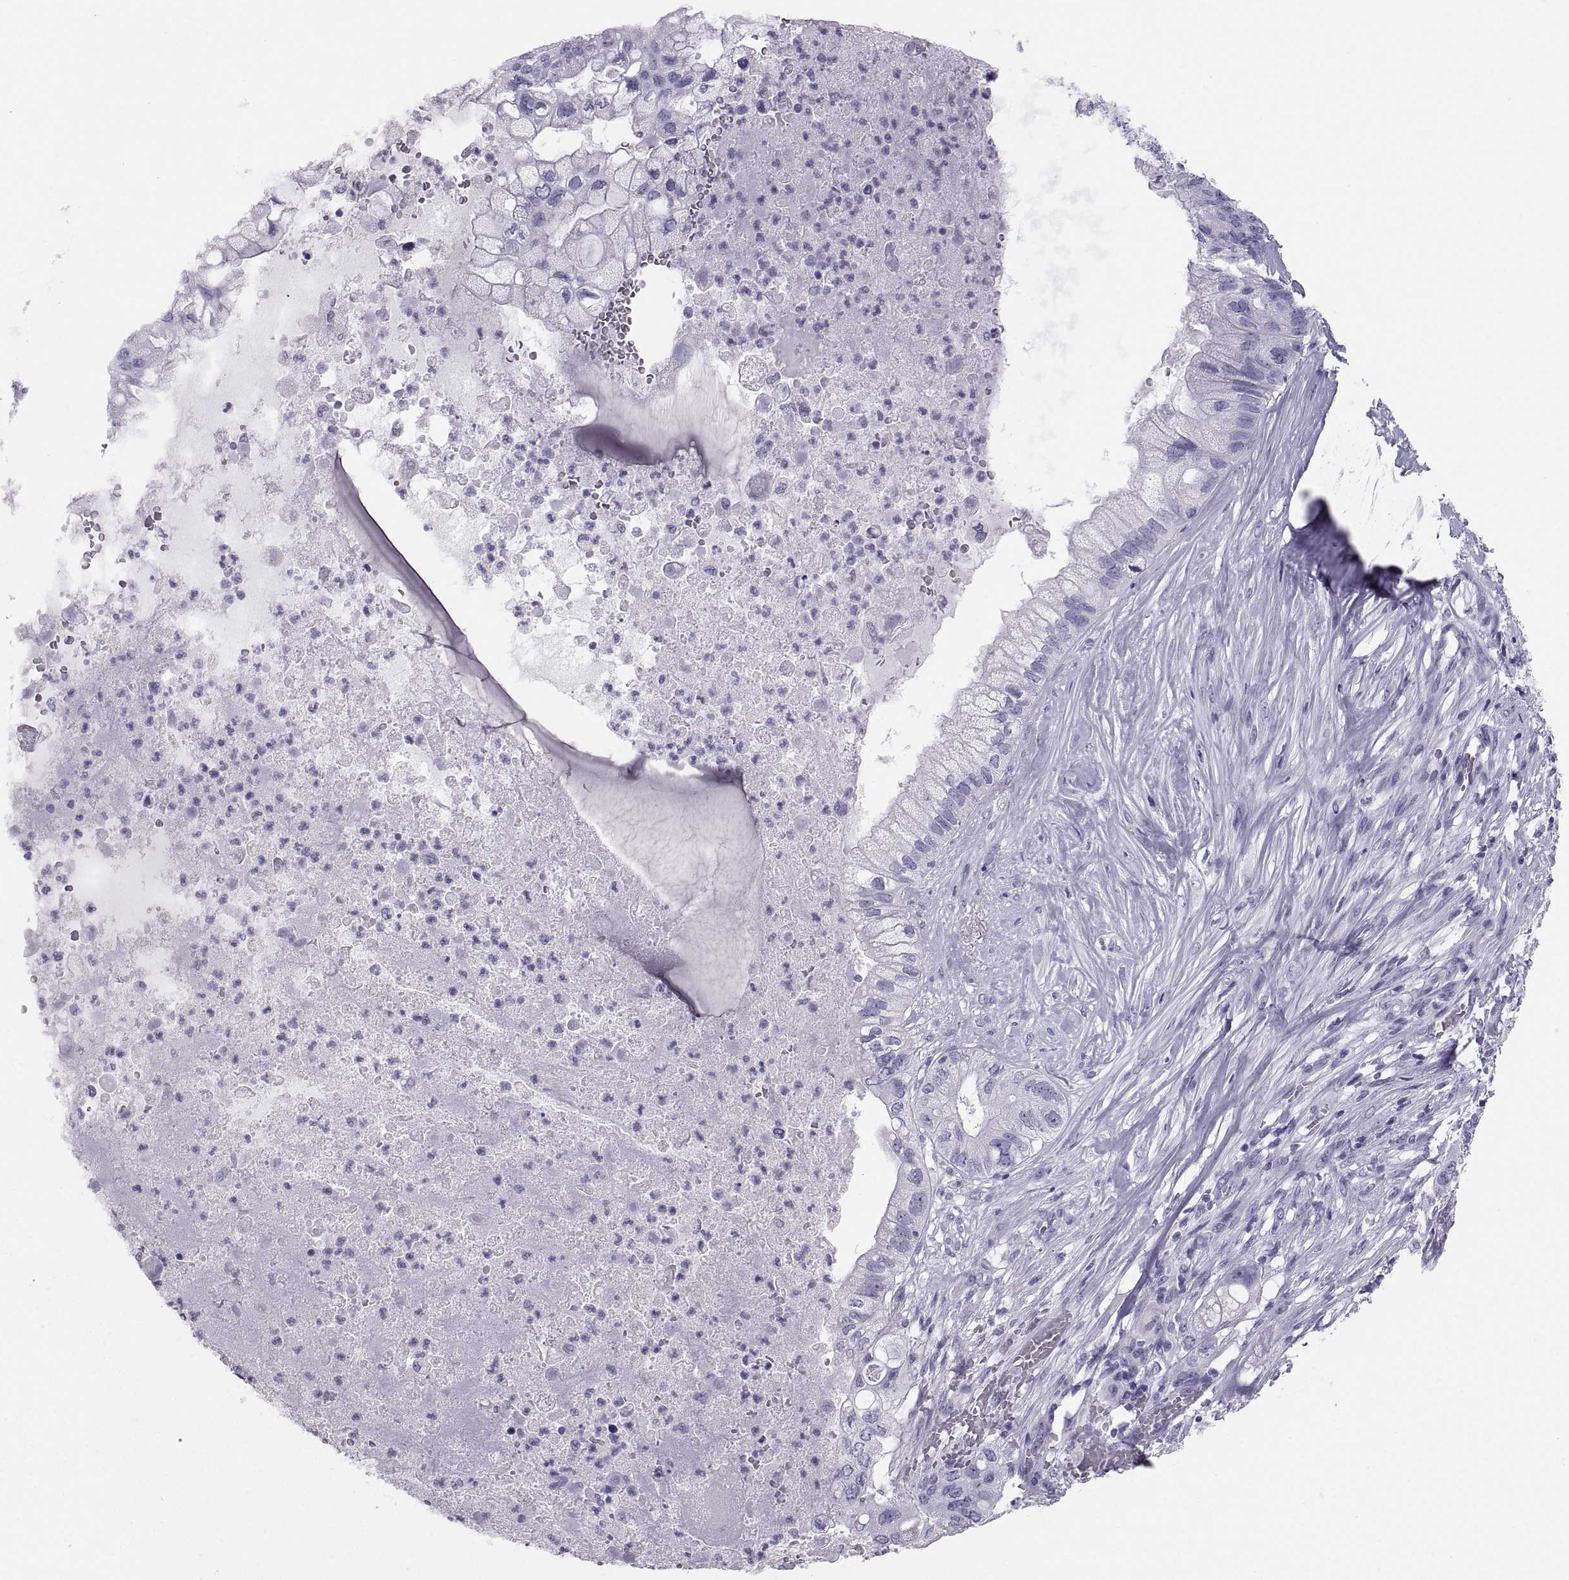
{"staining": {"intensity": "negative", "quantity": "none", "location": "none"}, "tissue": "pancreatic cancer", "cell_type": "Tumor cells", "image_type": "cancer", "snomed": [{"axis": "morphology", "description": "Adenocarcinoma, NOS"}, {"axis": "topography", "description": "Pancreas"}], "caption": "An image of human adenocarcinoma (pancreatic) is negative for staining in tumor cells.", "gene": "PAX2", "patient": {"sex": "female", "age": 72}}